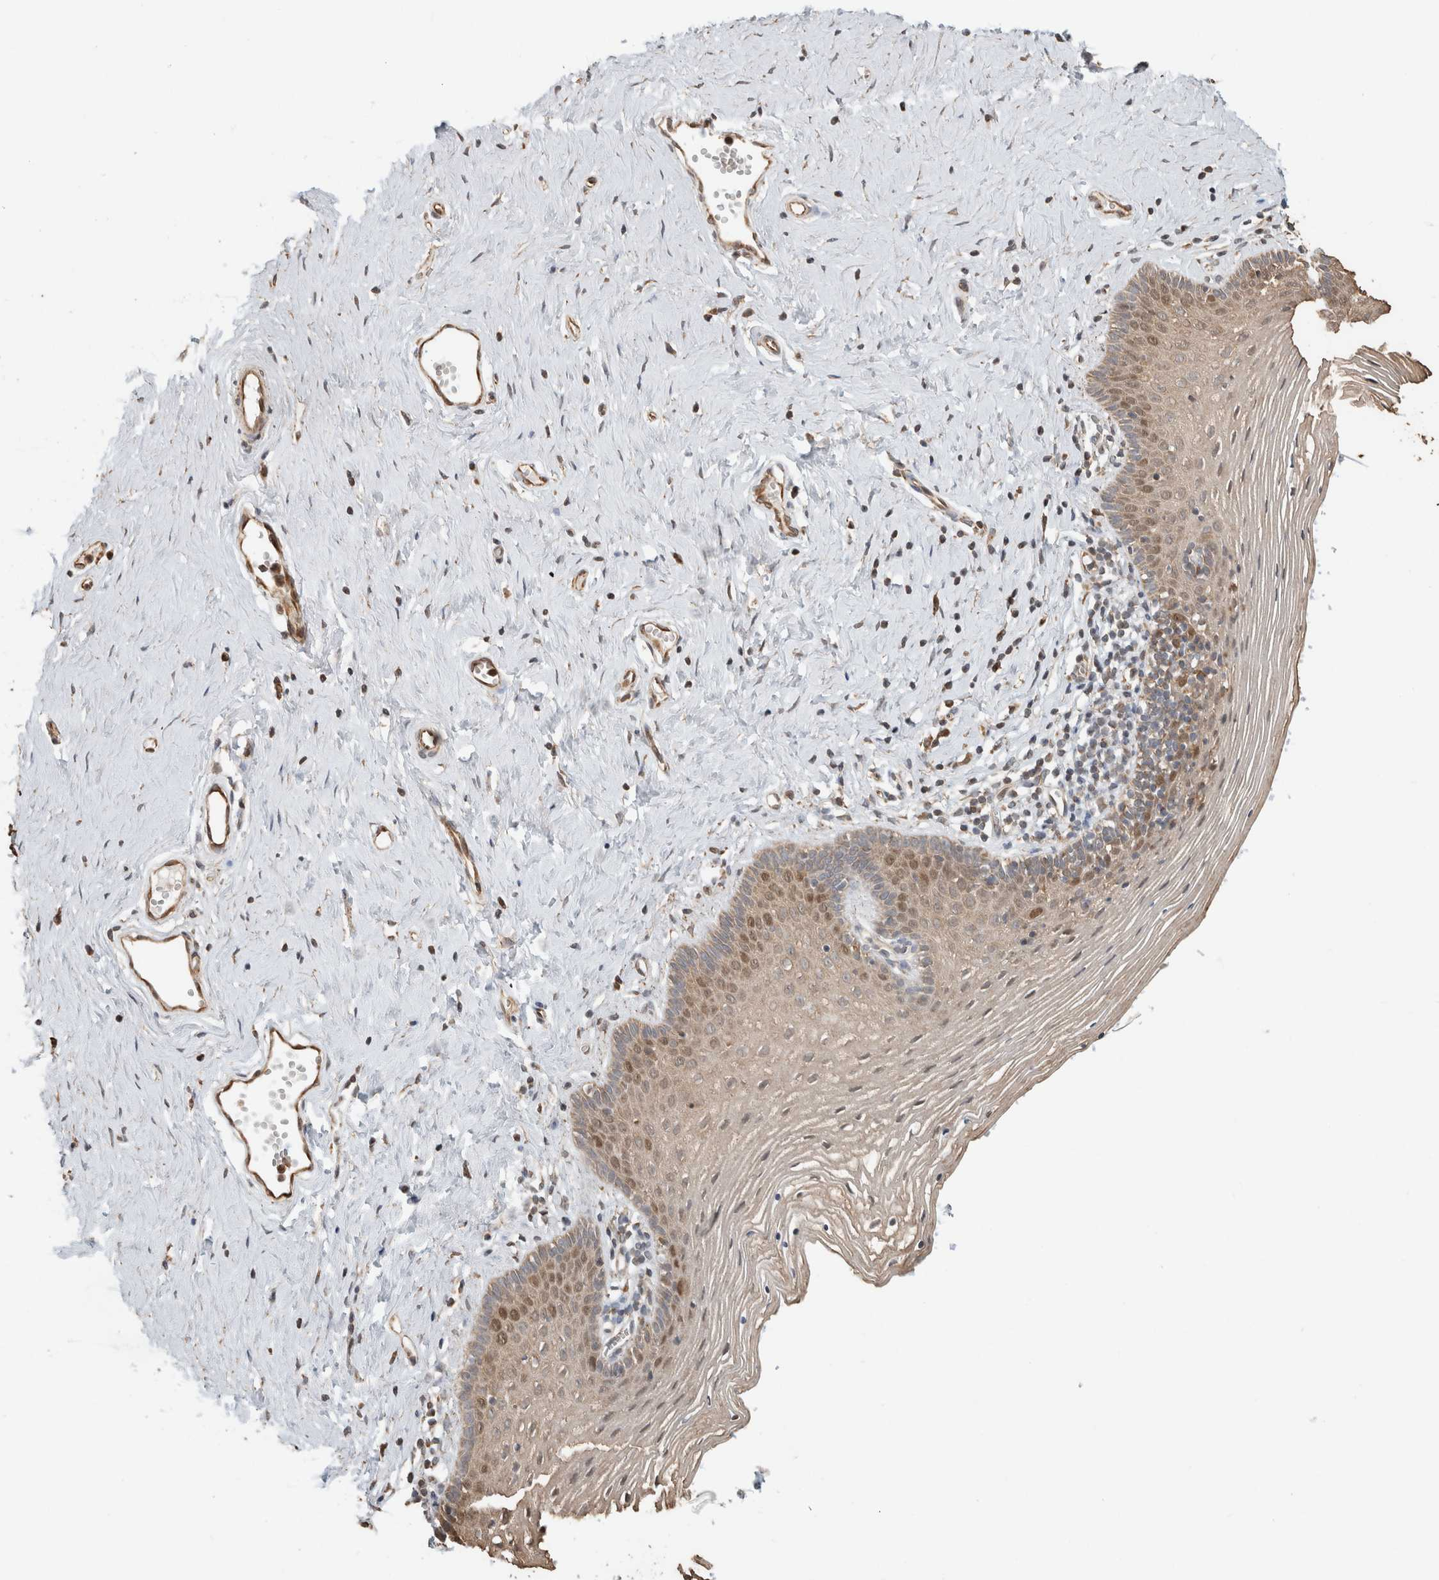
{"staining": {"intensity": "weak", "quantity": "25%-75%", "location": "cytoplasmic/membranous,nuclear"}, "tissue": "vagina", "cell_type": "Squamous epithelial cells", "image_type": "normal", "snomed": [{"axis": "morphology", "description": "Normal tissue, NOS"}, {"axis": "topography", "description": "Vagina"}], "caption": "Normal vagina demonstrates weak cytoplasmic/membranous,nuclear expression in about 25%-75% of squamous epithelial cells, visualized by immunohistochemistry.", "gene": "GINS4", "patient": {"sex": "female", "age": 32}}